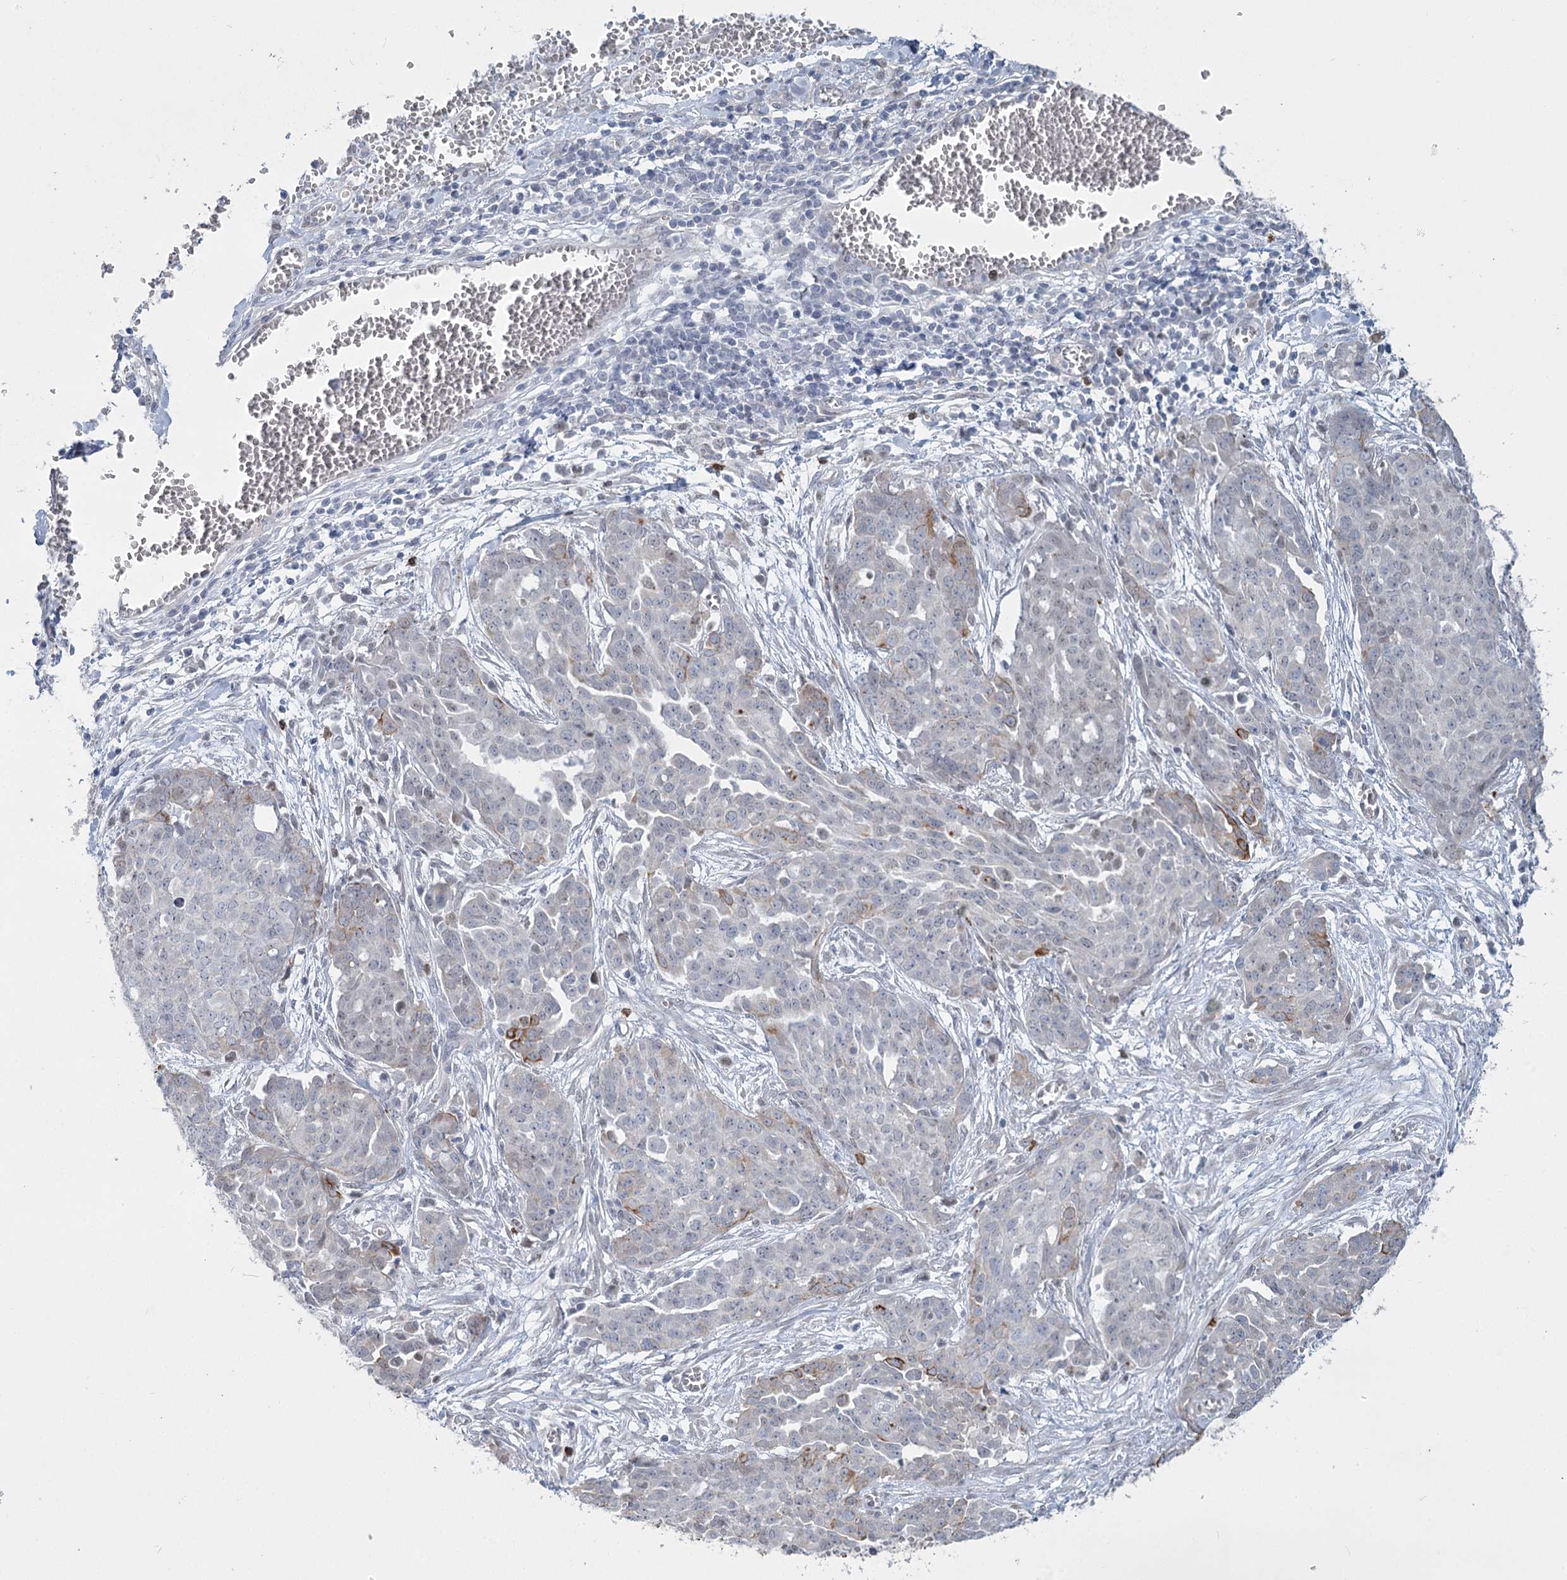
{"staining": {"intensity": "weak", "quantity": "<25%", "location": "cytoplasmic/membranous"}, "tissue": "ovarian cancer", "cell_type": "Tumor cells", "image_type": "cancer", "snomed": [{"axis": "morphology", "description": "Cystadenocarcinoma, serous, NOS"}, {"axis": "topography", "description": "Soft tissue"}, {"axis": "topography", "description": "Ovary"}], "caption": "The image exhibits no staining of tumor cells in ovarian cancer (serous cystadenocarcinoma).", "gene": "ABITRAM", "patient": {"sex": "female", "age": 57}}